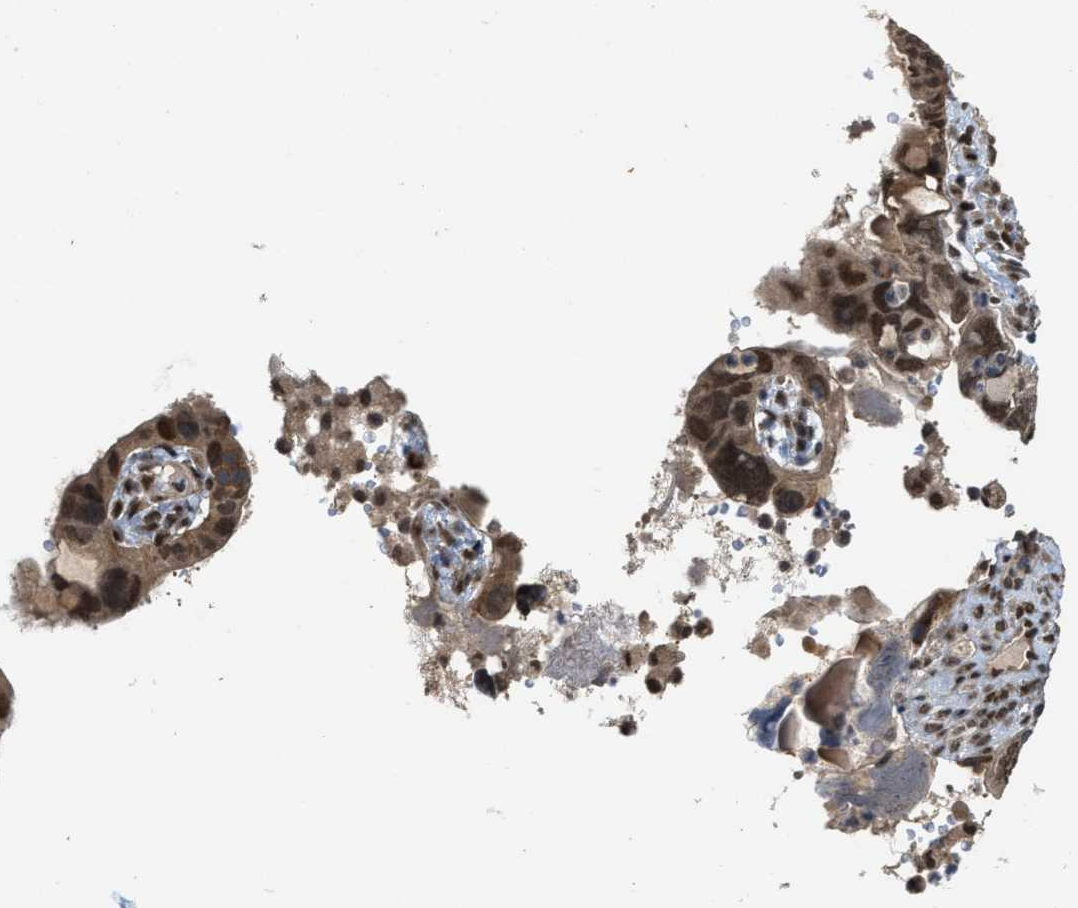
{"staining": {"intensity": "moderate", "quantity": "25%-75%", "location": "nuclear"}, "tissue": "ovarian cancer", "cell_type": "Tumor cells", "image_type": "cancer", "snomed": [{"axis": "morphology", "description": "Cystadenocarcinoma, serous, NOS"}, {"axis": "topography", "description": "Ovary"}], "caption": "The photomicrograph shows staining of ovarian cancer, revealing moderate nuclear protein positivity (brown color) within tumor cells.", "gene": "SERTAD2", "patient": {"sex": "female", "age": 79}}